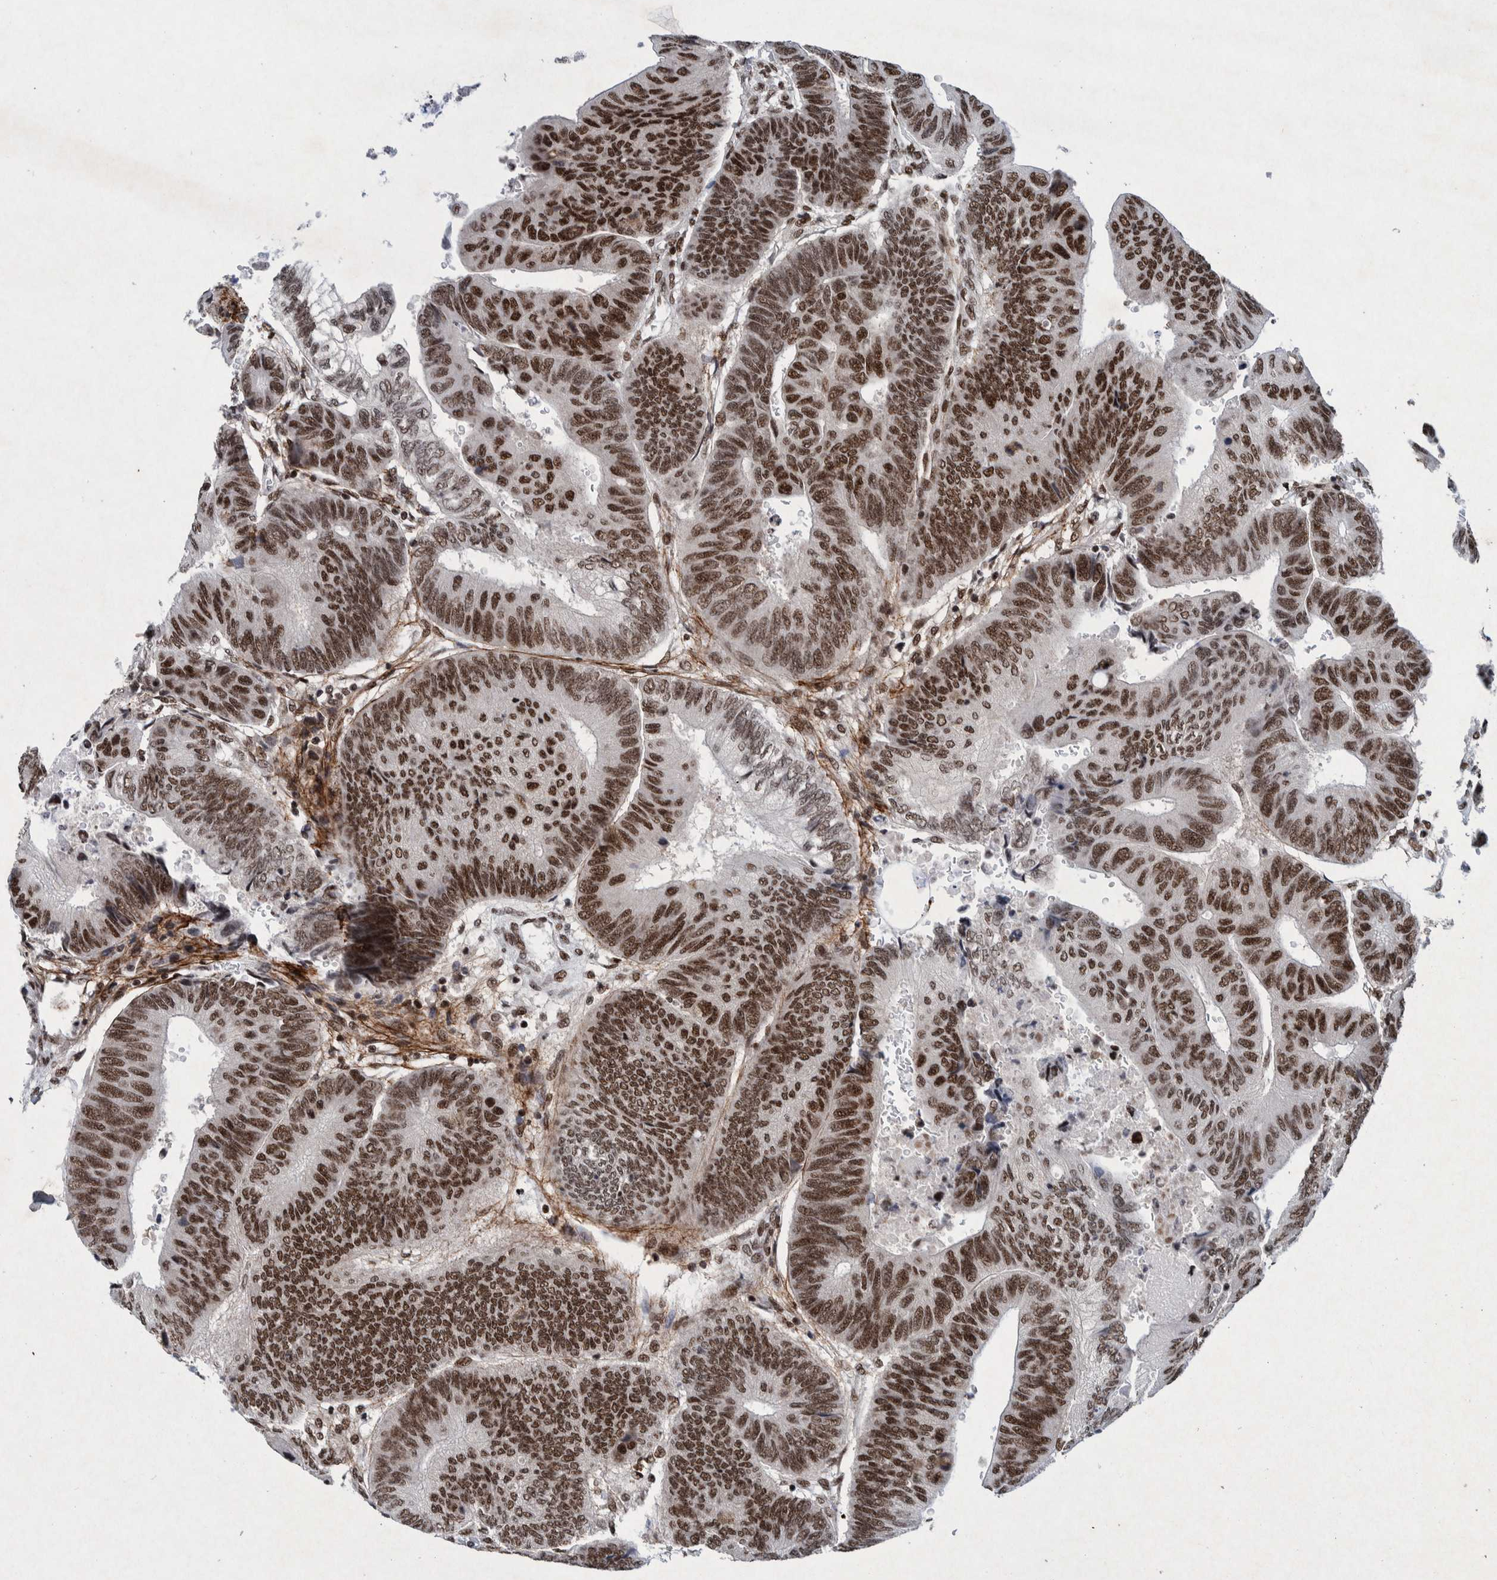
{"staining": {"intensity": "strong", "quantity": ">75%", "location": "nuclear"}, "tissue": "colorectal cancer", "cell_type": "Tumor cells", "image_type": "cancer", "snomed": [{"axis": "morphology", "description": "Normal tissue, NOS"}, {"axis": "morphology", "description": "Adenocarcinoma, NOS"}, {"axis": "topography", "description": "Rectum"}, {"axis": "topography", "description": "Peripheral nerve tissue"}], "caption": "The micrograph shows a brown stain indicating the presence of a protein in the nuclear of tumor cells in adenocarcinoma (colorectal).", "gene": "TAF10", "patient": {"sex": "male", "age": 92}}